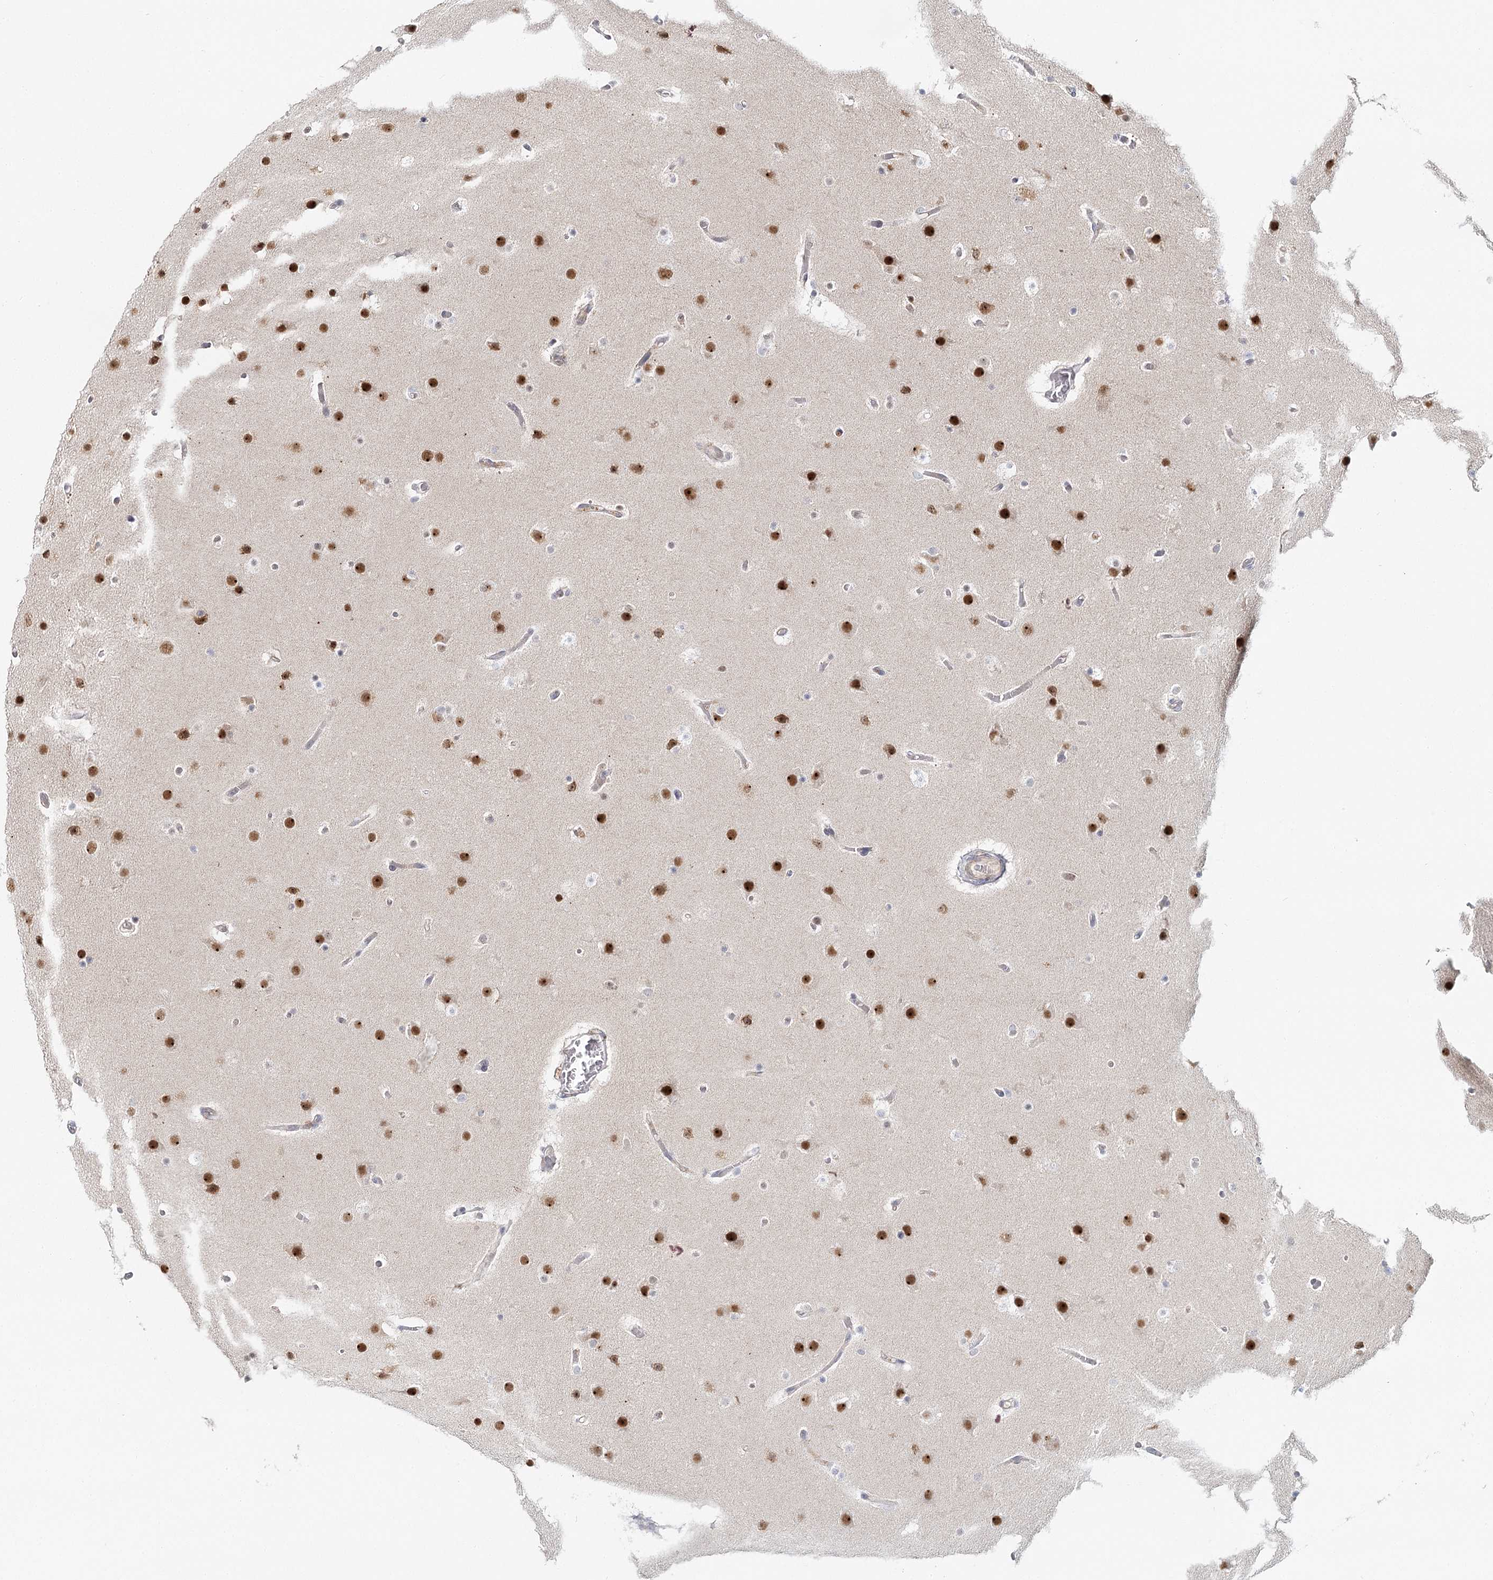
{"staining": {"intensity": "strong", "quantity": ">75%", "location": "nuclear"}, "tissue": "glioma", "cell_type": "Tumor cells", "image_type": "cancer", "snomed": [{"axis": "morphology", "description": "Glioma, malignant, High grade"}, {"axis": "topography", "description": "Cerebral cortex"}], "caption": "Immunohistochemical staining of human malignant high-grade glioma shows strong nuclear protein staining in about >75% of tumor cells. (Stains: DAB (3,3'-diaminobenzidine) in brown, nuclei in blue, Microscopy: brightfield microscopy at high magnification).", "gene": "FAM120B", "patient": {"sex": "female", "age": 36}}